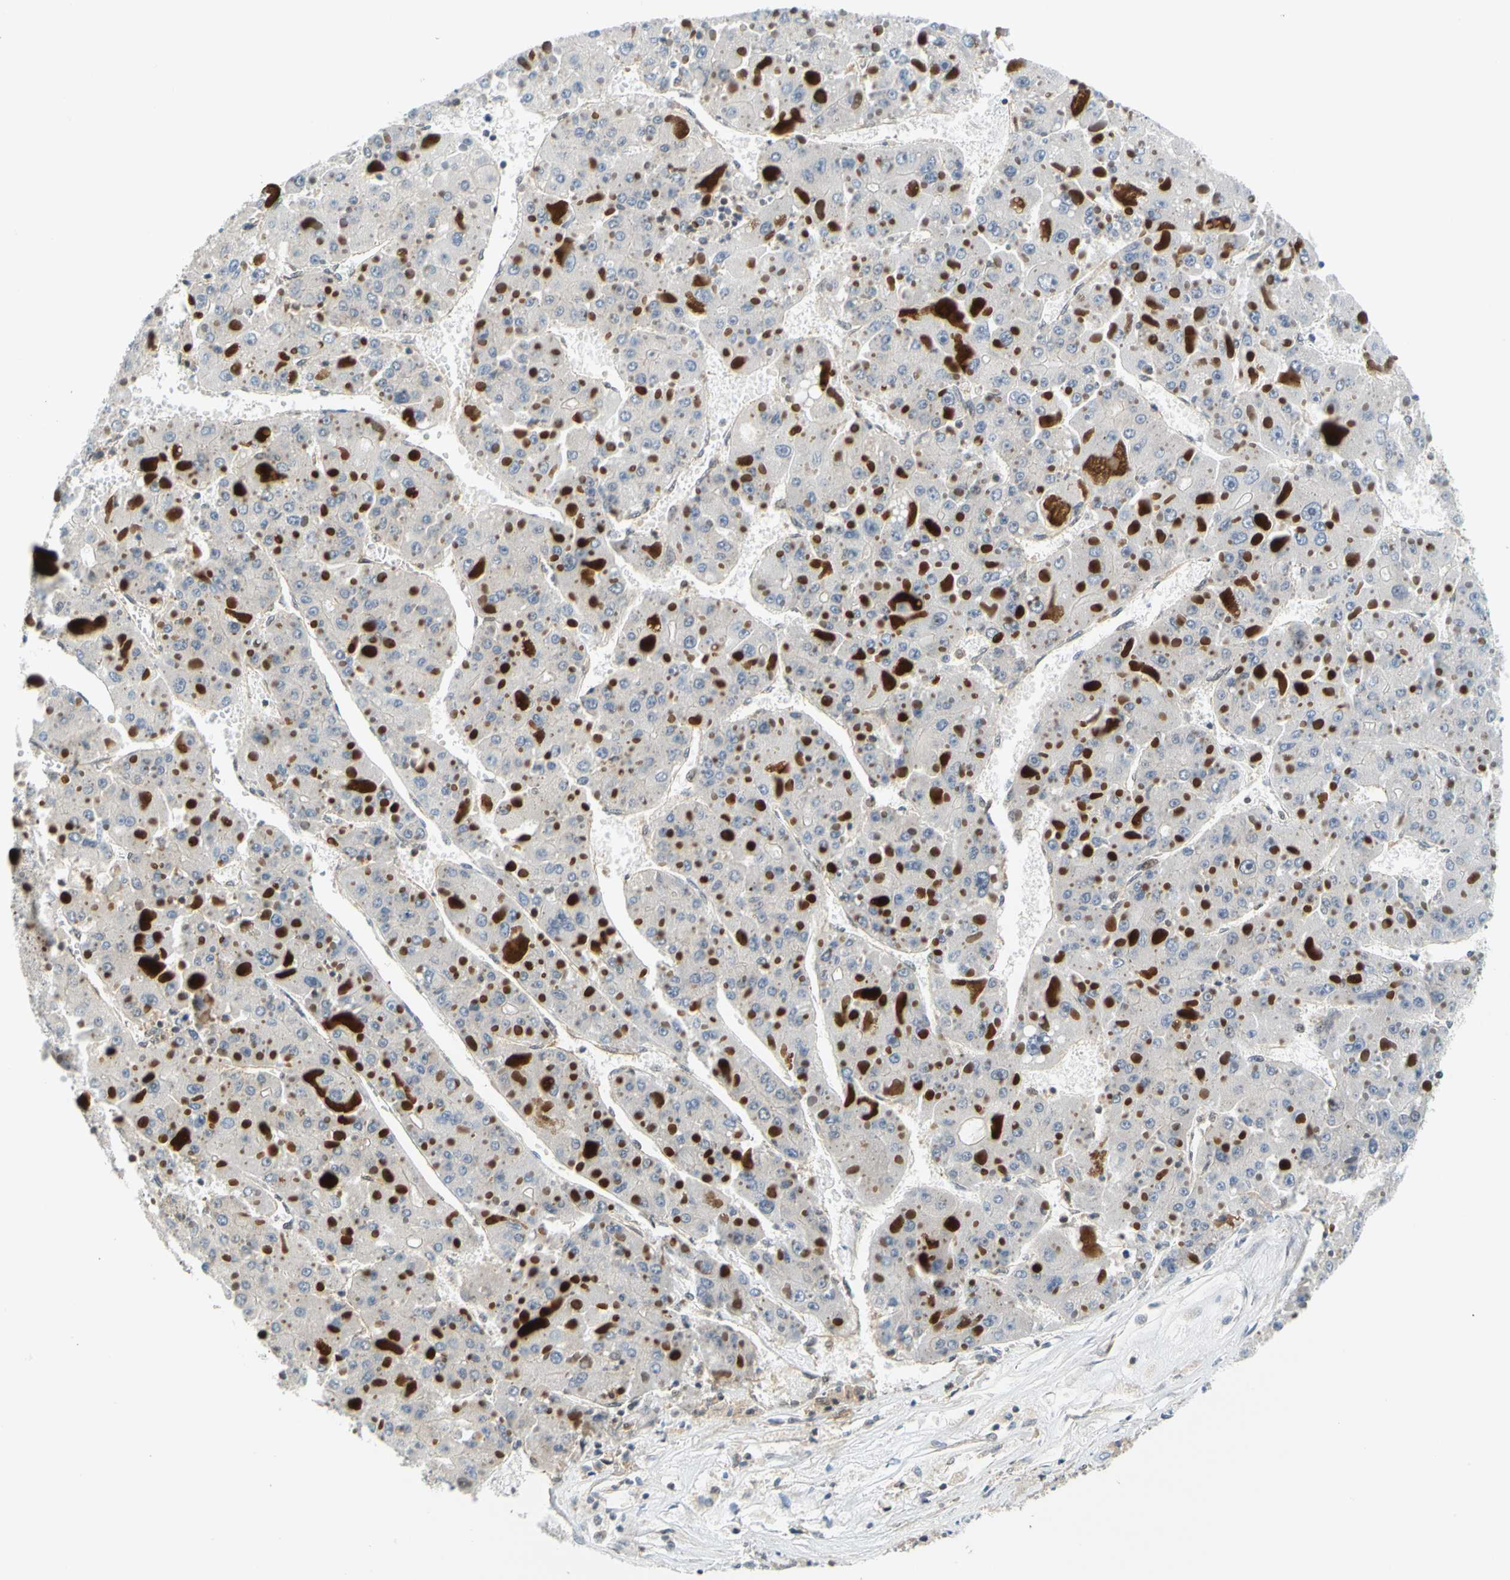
{"staining": {"intensity": "negative", "quantity": "none", "location": "none"}, "tissue": "liver cancer", "cell_type": "Tumor cells", "image_type": "cancer", "snomed": [{"axis": "morphology", "description": "Carcinoma, Hepatocellular, NOS"}, {"axis": "topography", "description": "Liver"}], "caption": "Hepatocellular carcinoma (liver) was stained to show a protein in brown. There is no significant expression in tumor cells.", "gene": "MAPK9", "patient": {"sex": "female", "age": 73}}